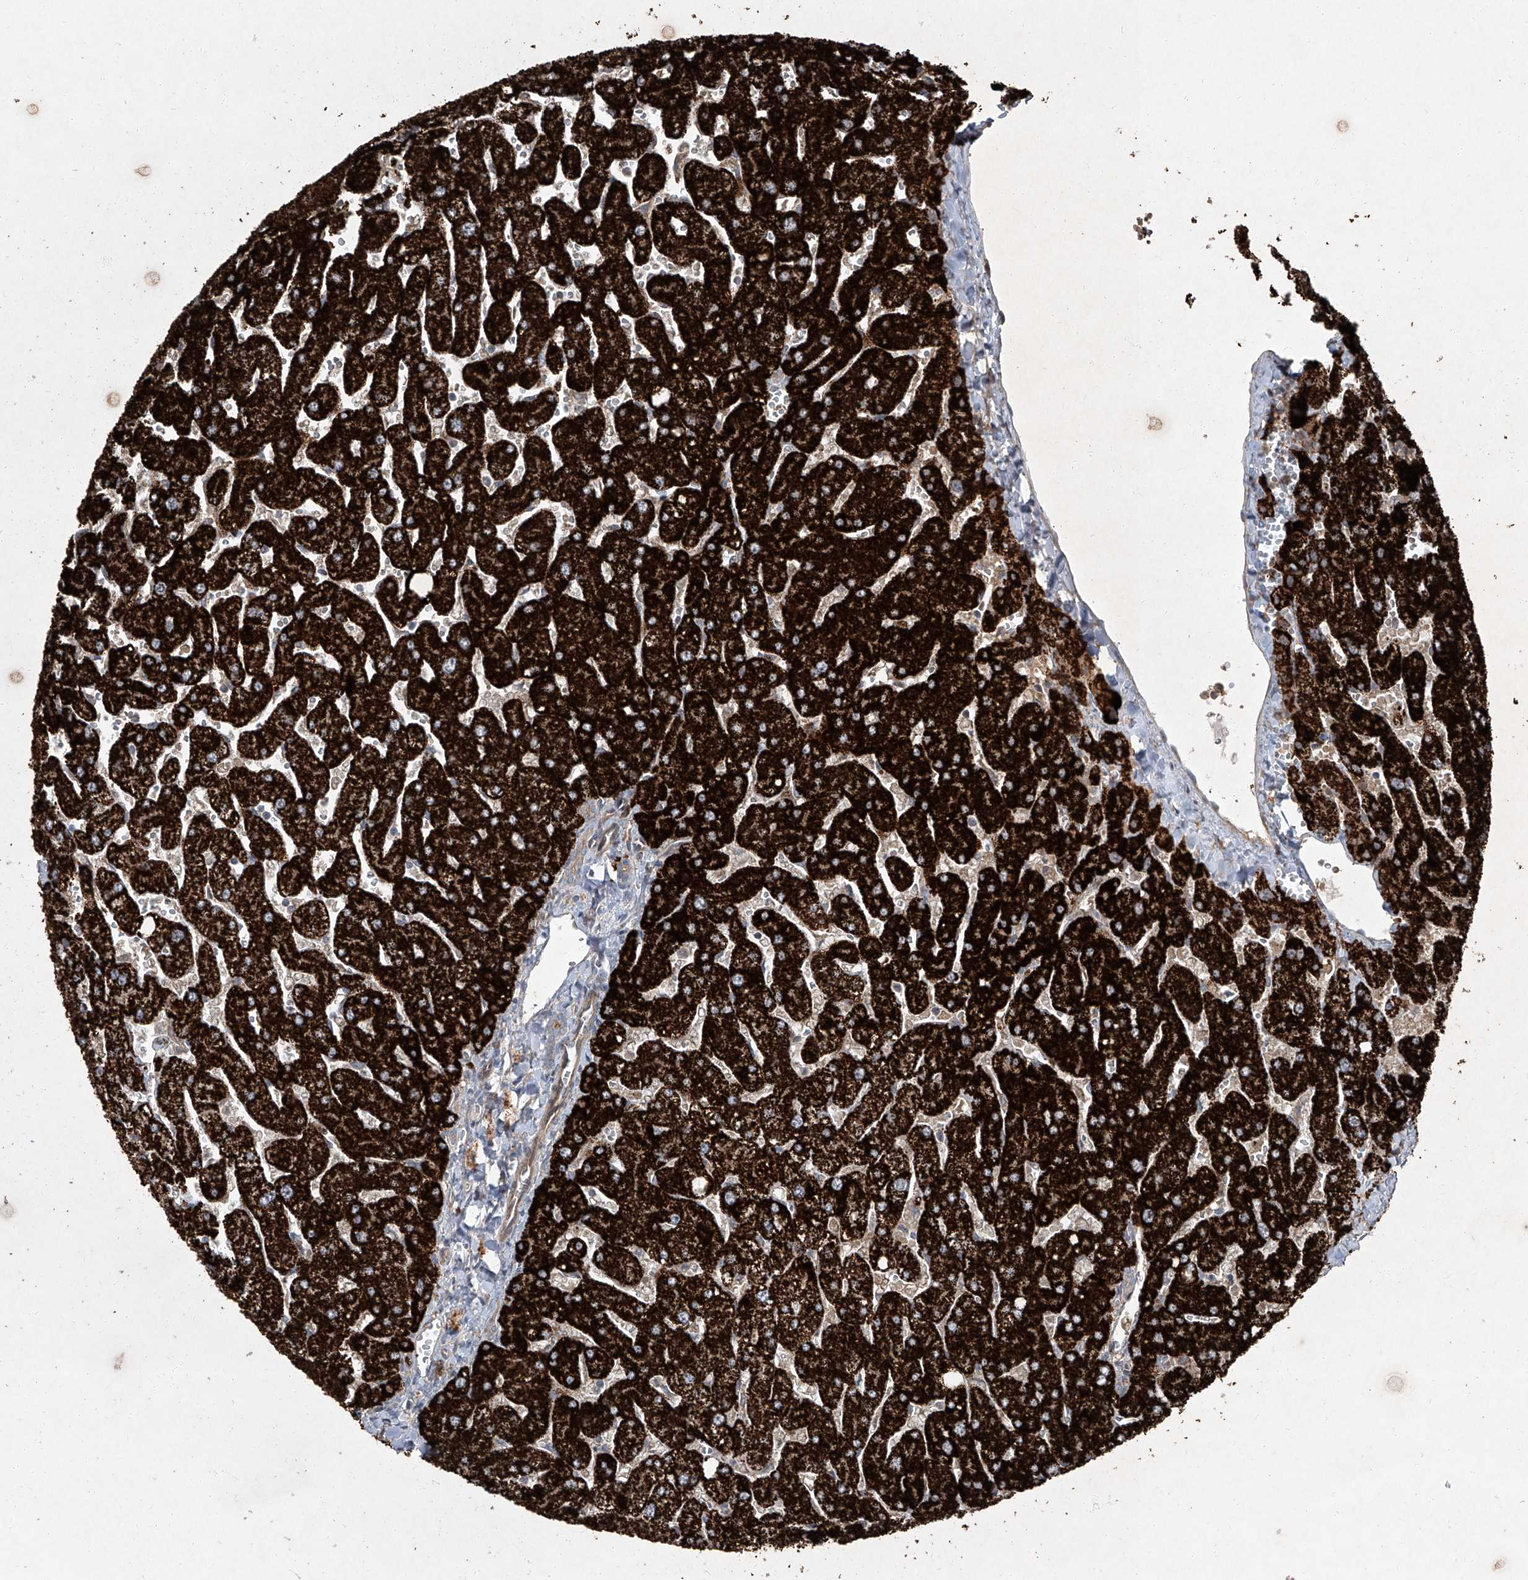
{"staining": {"intensity": "weak", "quantity": "<25%", "location": "cytoplasmic/membranous"}, "tissue": "liver", "cell_type": "Cholangiocytes", "image_type": "normal", "snomed": [{"axis": "morphology", "description": "Normal tissue, NOS"}, {"axis": "topography", "description": "Liver"}], "caption": "Cholangiocytes show no significant protein staining in normal liver.", "gene": "CCN1", "patient": {"sex": "male", "age": 55}}